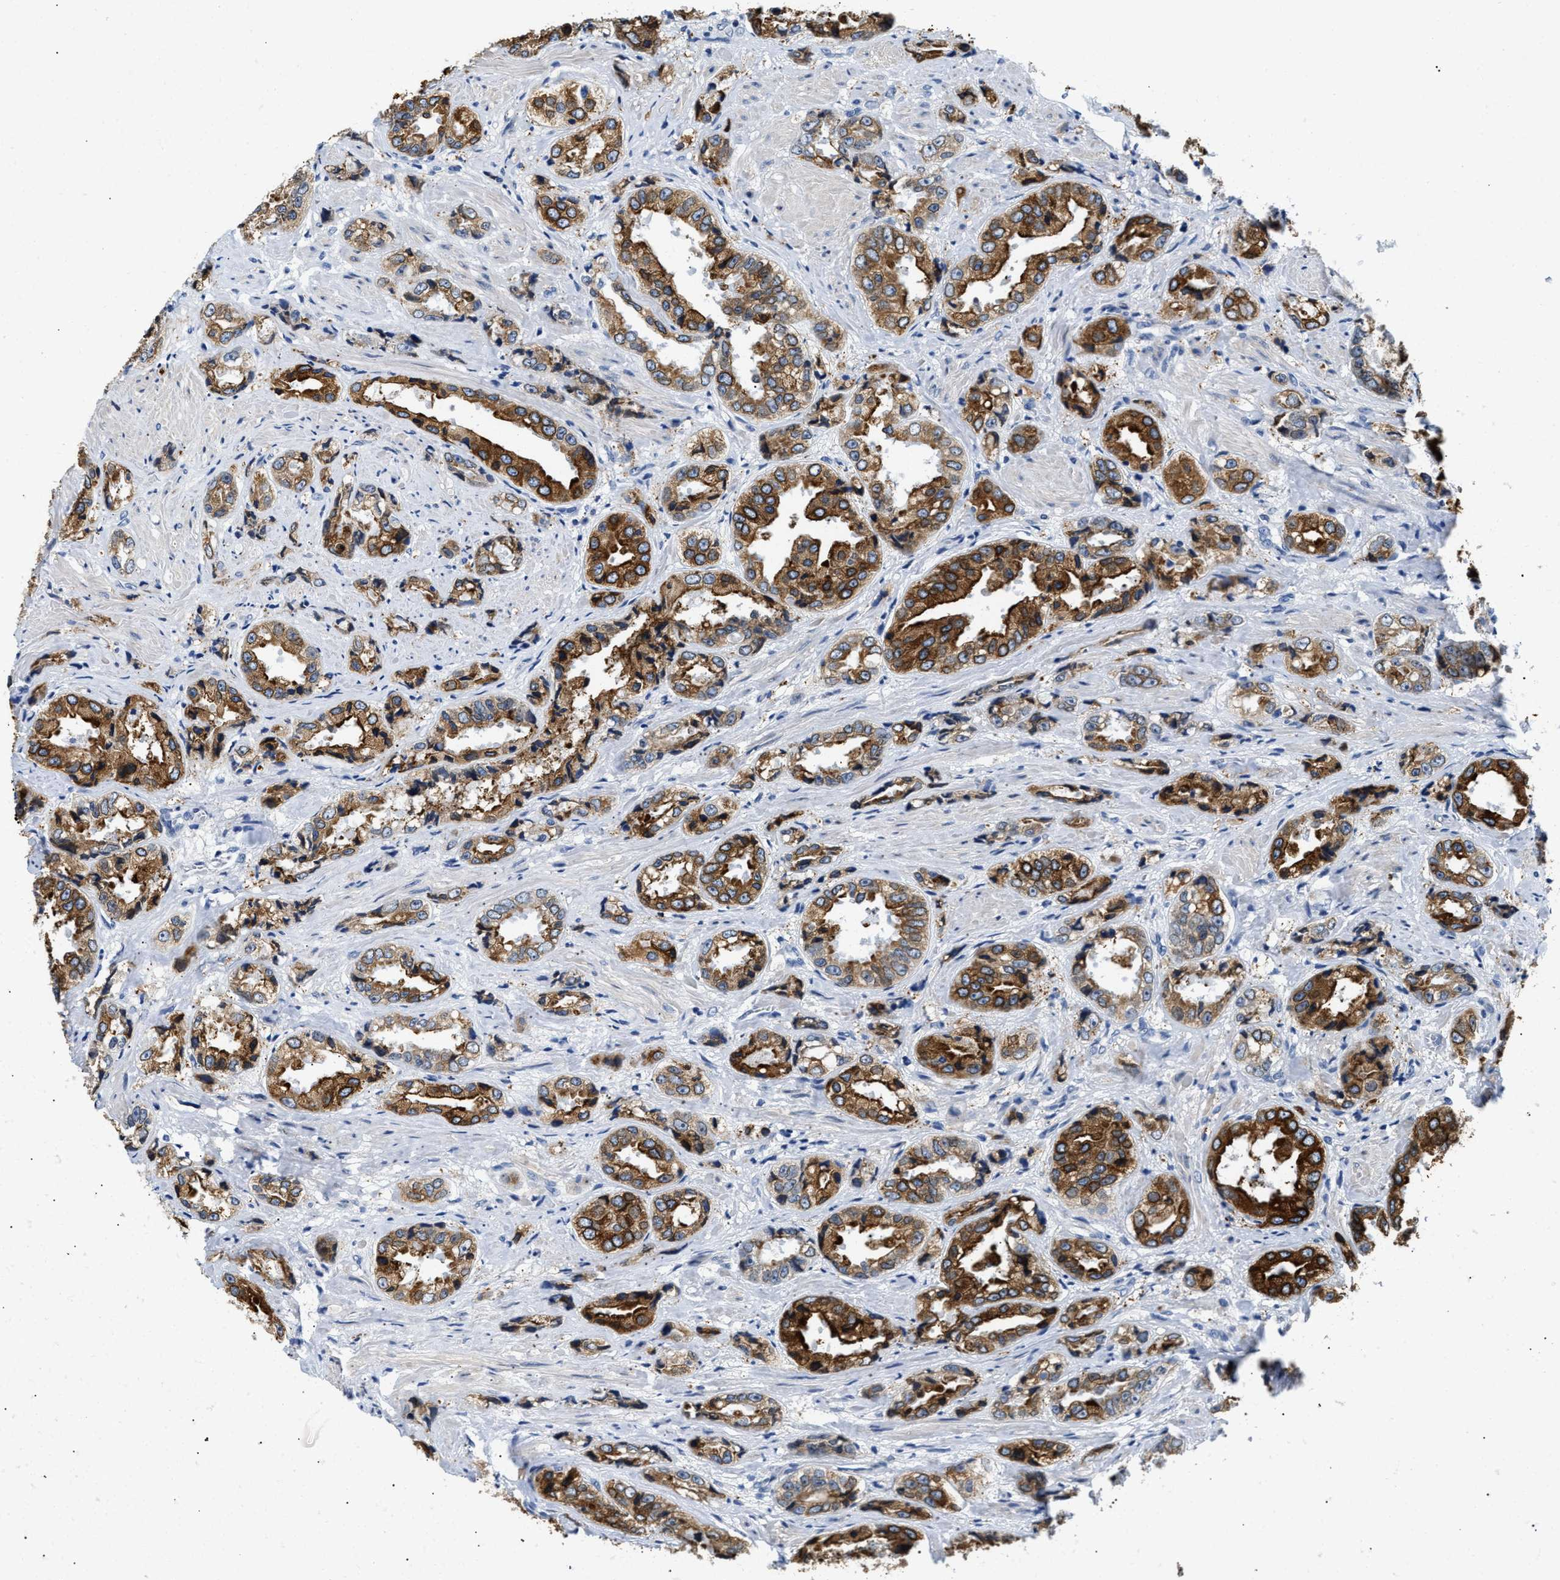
{"staining": {"intensity": "strong", "quantity": ">75%", "location": "cytoplasmic/membranous"}, "tissue": "prostate cancer", "cell_type": "Tumor cells", "image_type": "cancer", "snomed": [{"axis": "morphology", "description": "Adenocarcinoma, High grade"}, {"axis": "topography", "description": "Prostate"}], "caption": "Strong cytoplasmic/membranous protein staining is present in about >75% of tumor cells in prostate adenocarcinoma (high-grade).", "gene": "CLGN", "patient": {"sex": "male", "age": 61}}